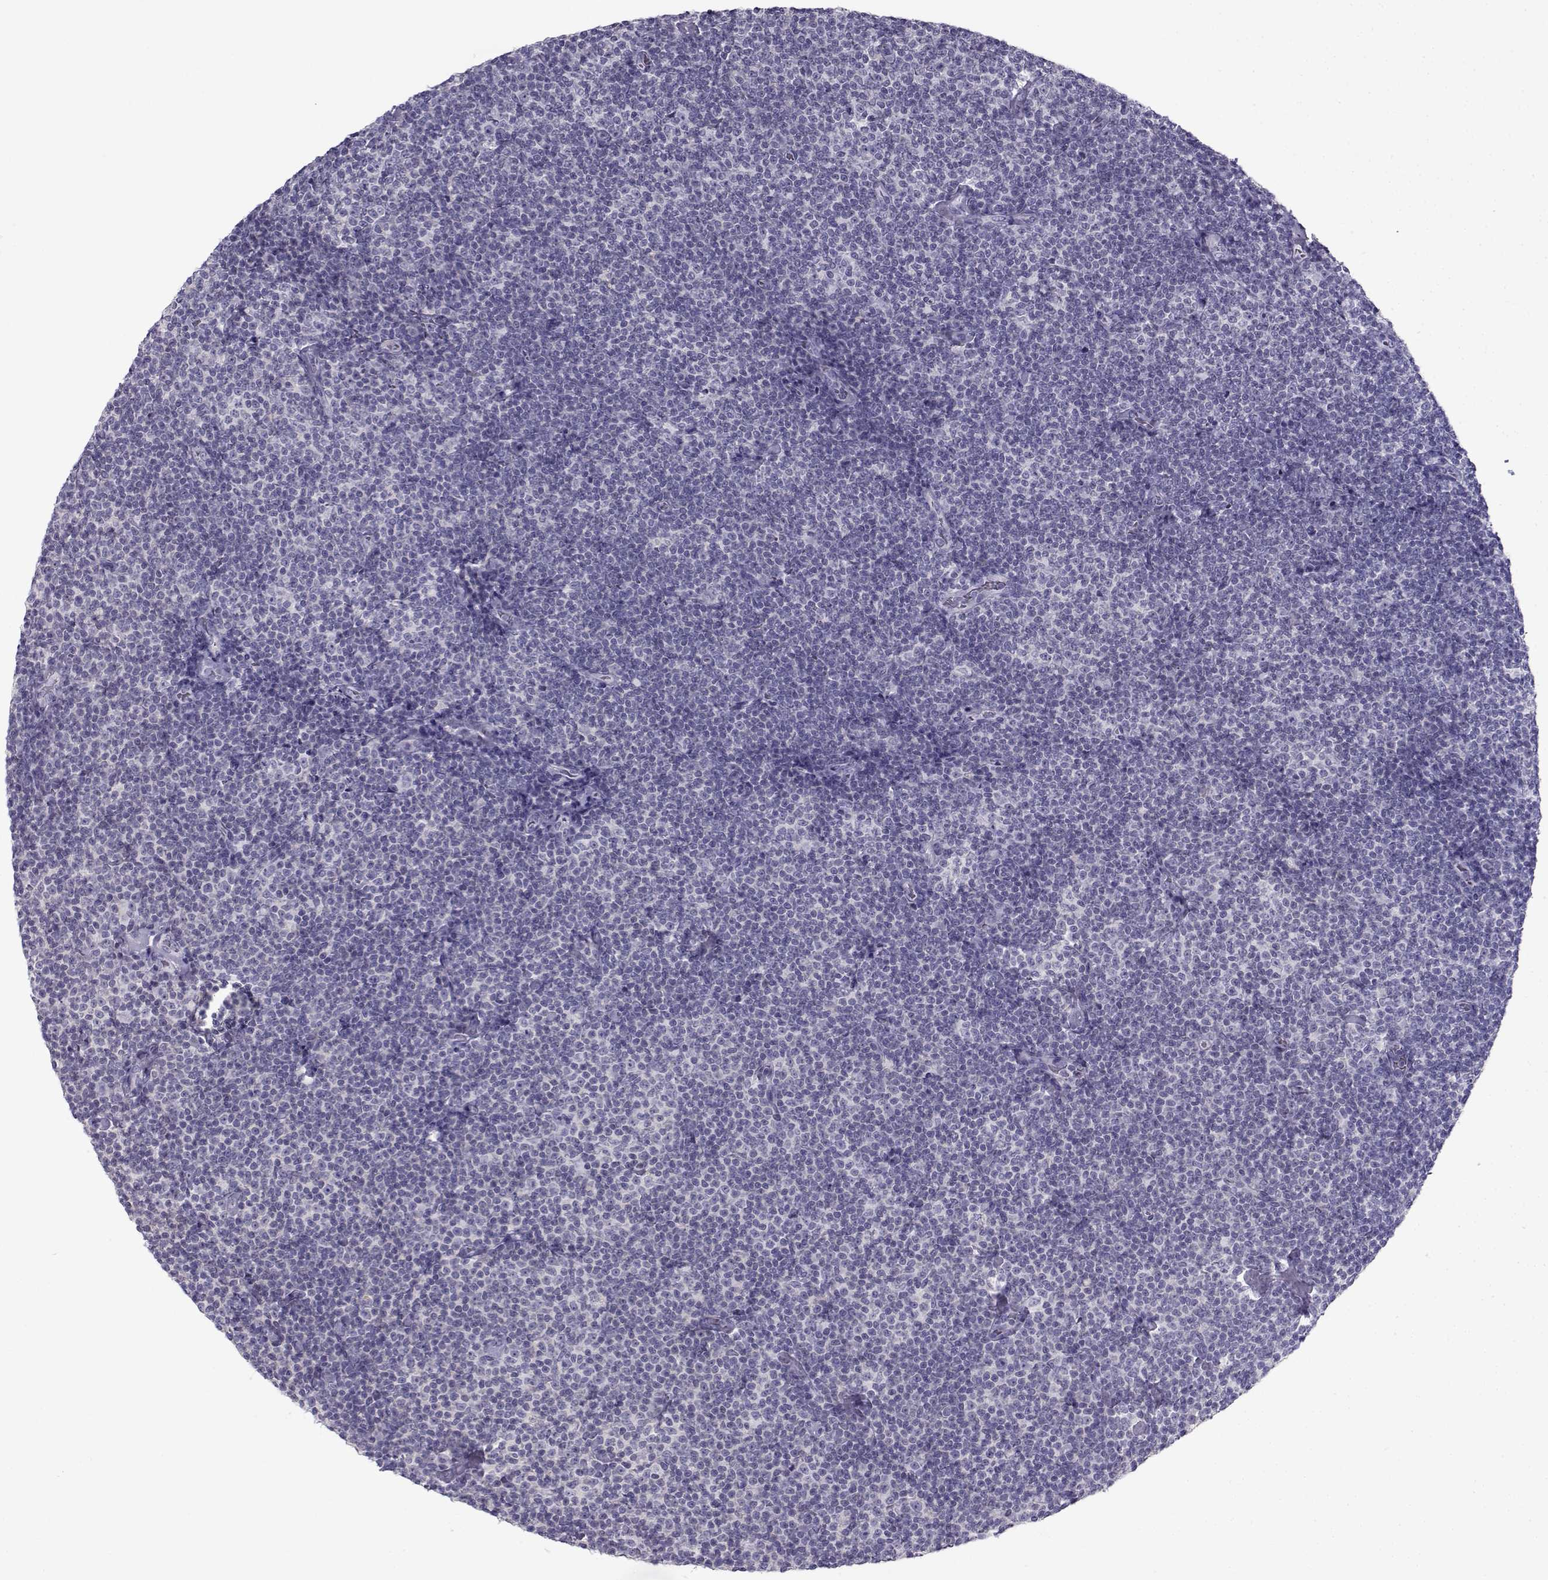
{"staining": {"intensity": "negative", "quantity": "none", "location": "none"}, "tissue": "lymphoma", "cell_type": "Tumor cells", "image_type": "cancer", "snomed": [{"axis": "morphology", "description": "Malignant lymphoma, non-Hodgkin's type, Low grade"}, {"axis": "topography", "description": "Lymph node"}], "caption": "High magnification brightfield microscopy of malignant lymphoma, non-Hodgkin's type (low-grade) stained with DAB (brown) and counterstained with hematoxylin (blue): tumor cells show no significant expression.", "gene": "FAM166A", "patient": {"sex": "male", "age": 81}}